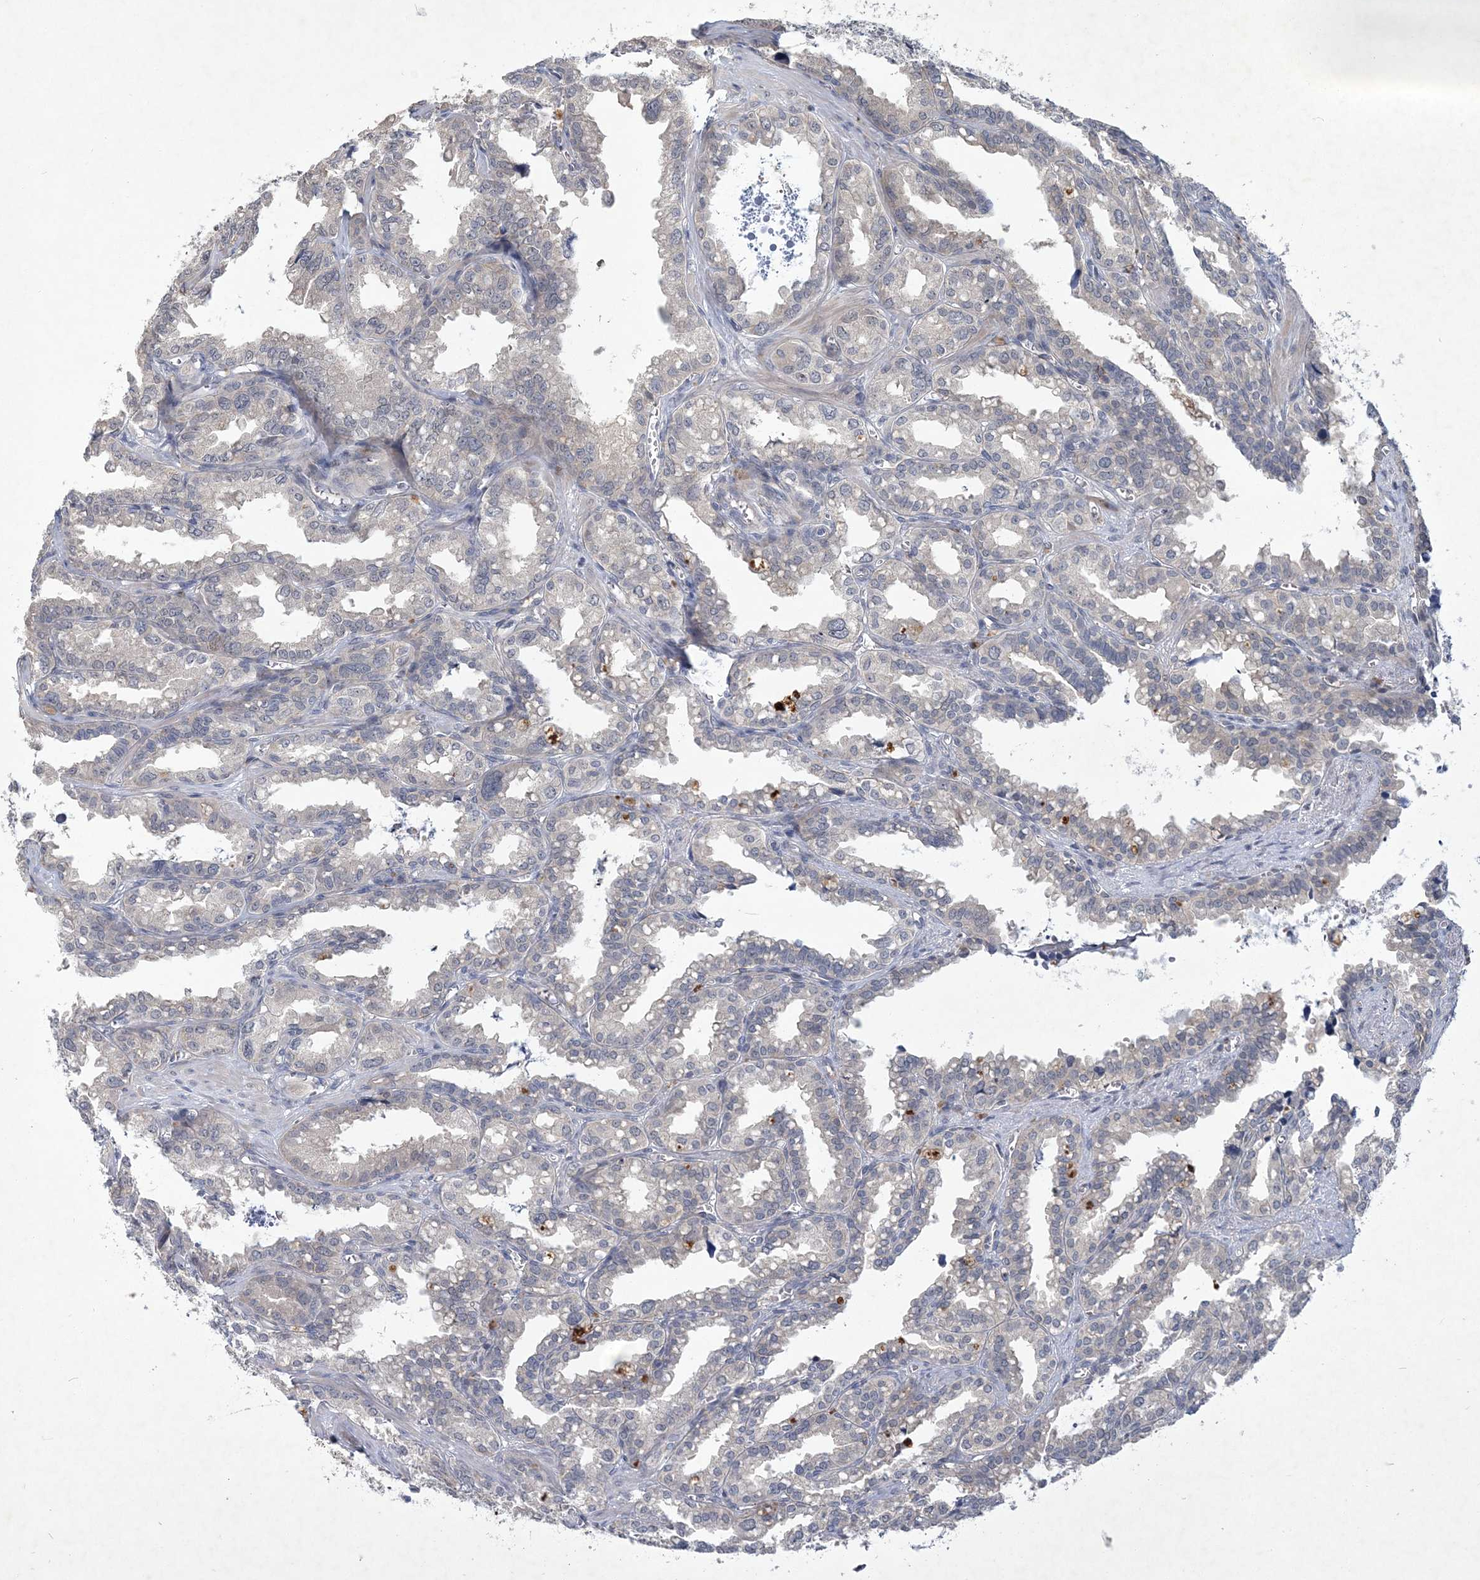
{"staining": {"intensity": "weak", "quantity": "<25%", "location": "cytoplasmic/membranous"}, "tissue": "seminal vesicle", "cell_type": "Glandular cells", "image_type": "normal", "snomed": [{"axis": "morphology", "description": "Normal tissue, NOS"}, {"axis": "topography", "description": "Prostate"}, {"axis": "topography", "description": "Seminal veicle"}], "caption": "A high-resolution histopathology image shows immunohistochemistry staining of unremarkable seminal vesicle, which reveals no significant positivity in glandular cells.", "gene": "RNF25", "patient": {"sex": "male", "age": 51}}